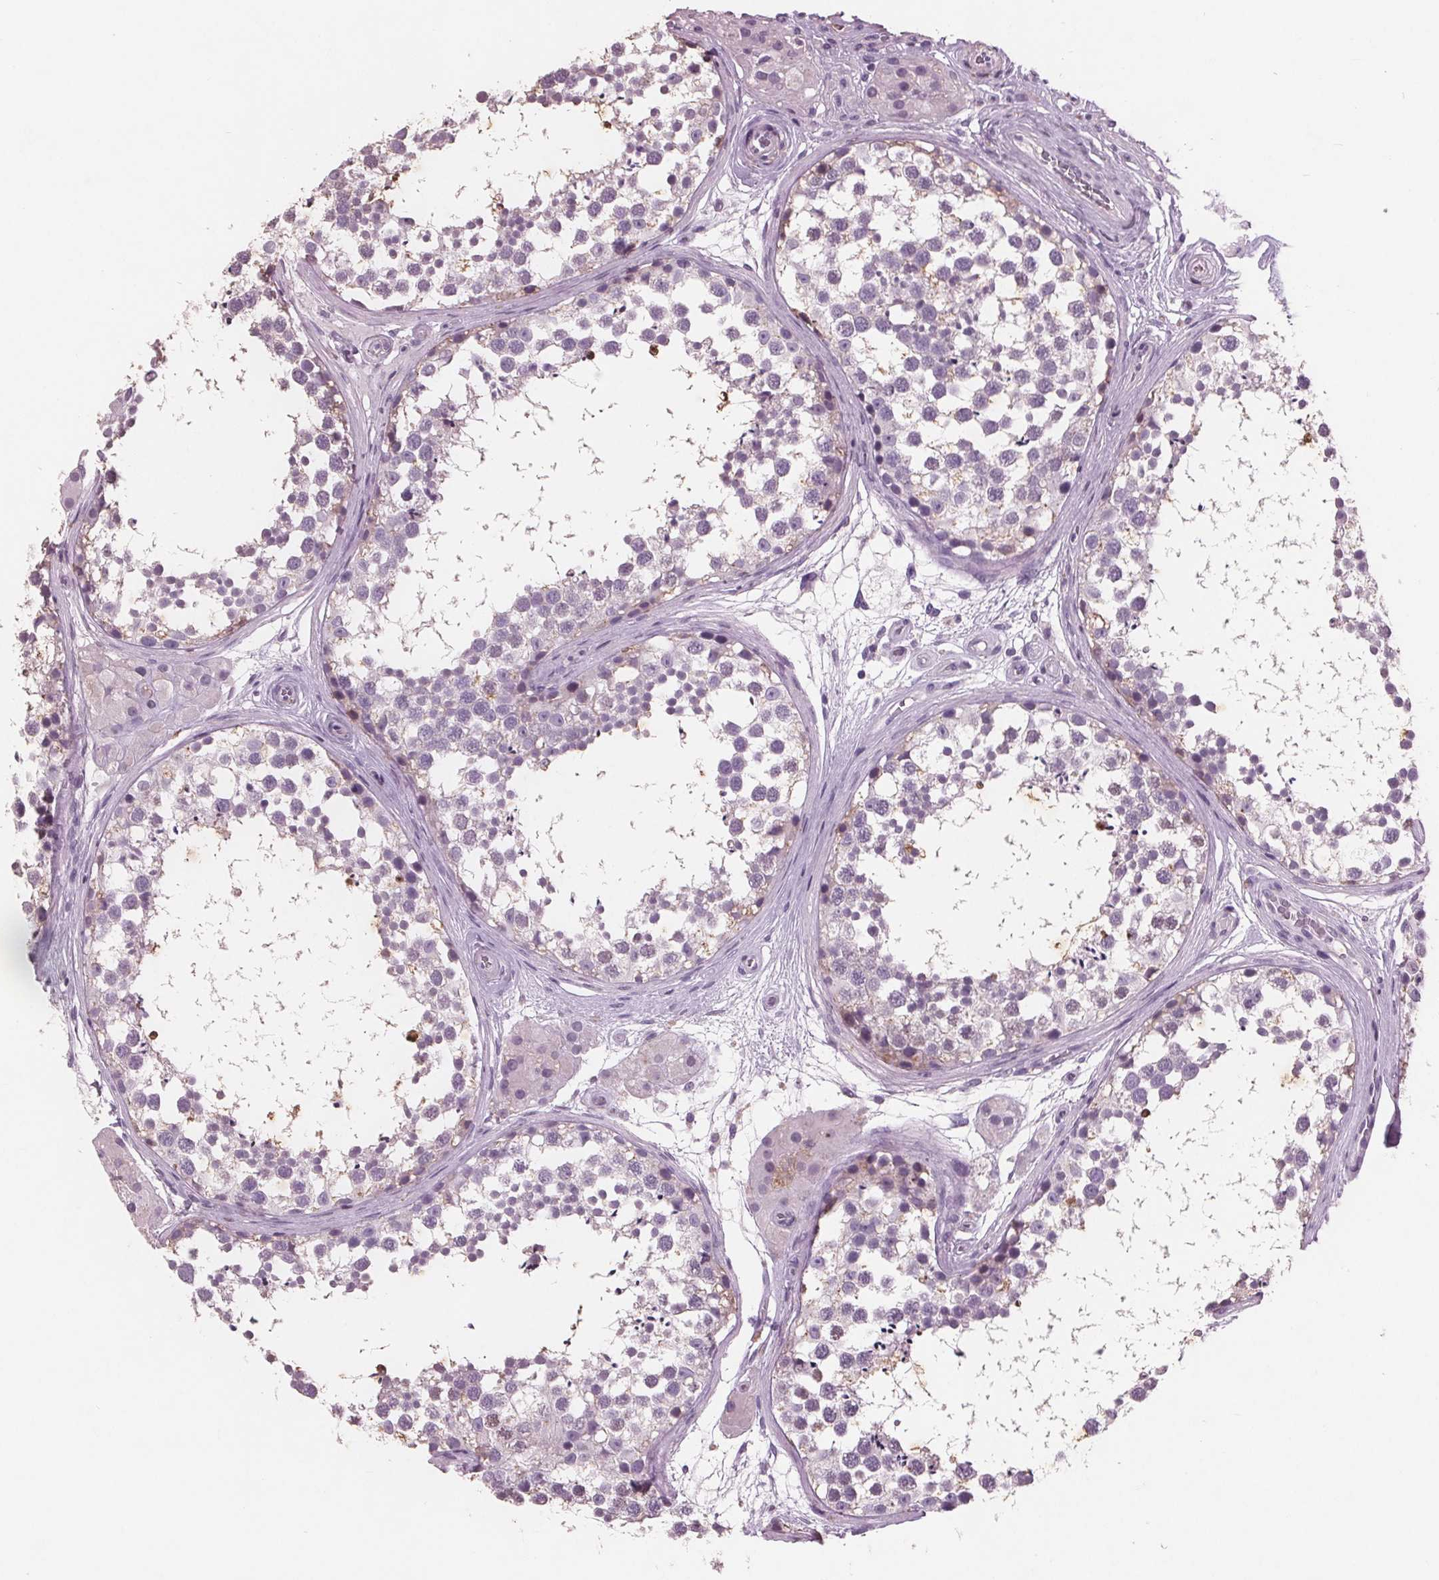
{"staining": {"intensity": "negative", "quantity": "none", "location": "none"}, "tissue": "testis", "cell_type": "Cells in seminiferous ducts", "image_type": "normal", "snomed": [{"axis": "morphology", "description": "Normal tissue, NOS"}, {"axis": "morphology", "description": "Seminoma, NOS"}, {"axis": "topography", "description": "Testis"}], "caption": "The image demonstrates no staining of cells in seminiferous ducts in benign testis. Nuclei are stained in blue.", "gene": "PTPN14", "patient": {"sex": "male", "age": 65}}